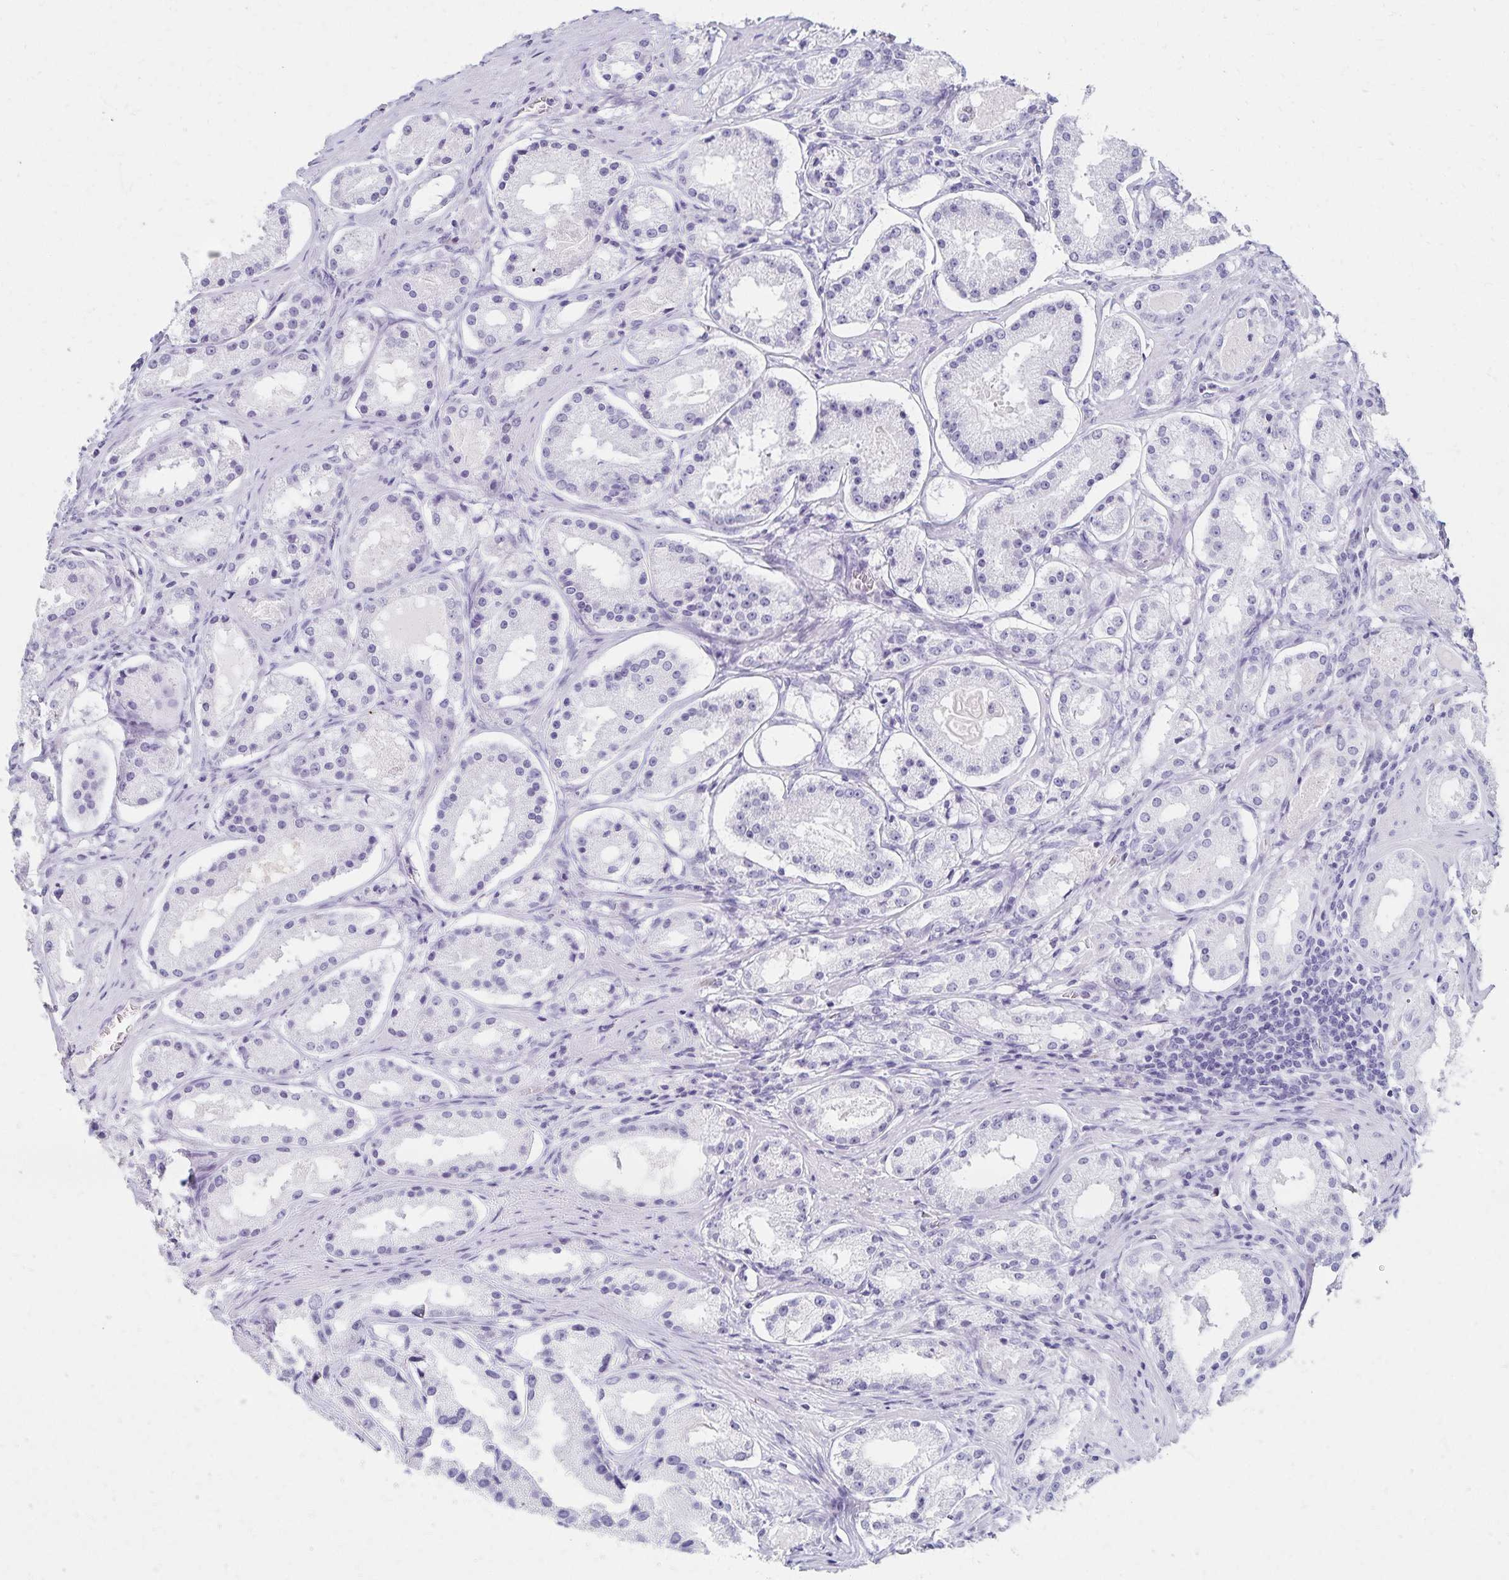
{"staining": {"intensity": "negative", "quantity": "none", "location": "none"}, "tissue": "prostate cancer", "cell_type": "Tumor cells", "image_type": "cancer", "snomed": [{"axis": "morphology", "description": "Adenocarcinoma, Low grade"}, {"axis": "topography", "description": "Prostate"}], "caption": "Photomicrograph shows no significant protein expression in tumor cells of adenocarcinoma (low-grade) (prostate). (DAB IHC, high magnification).", "gene": "C2orf50", "patient": {"sex": "male", "age": 57}}